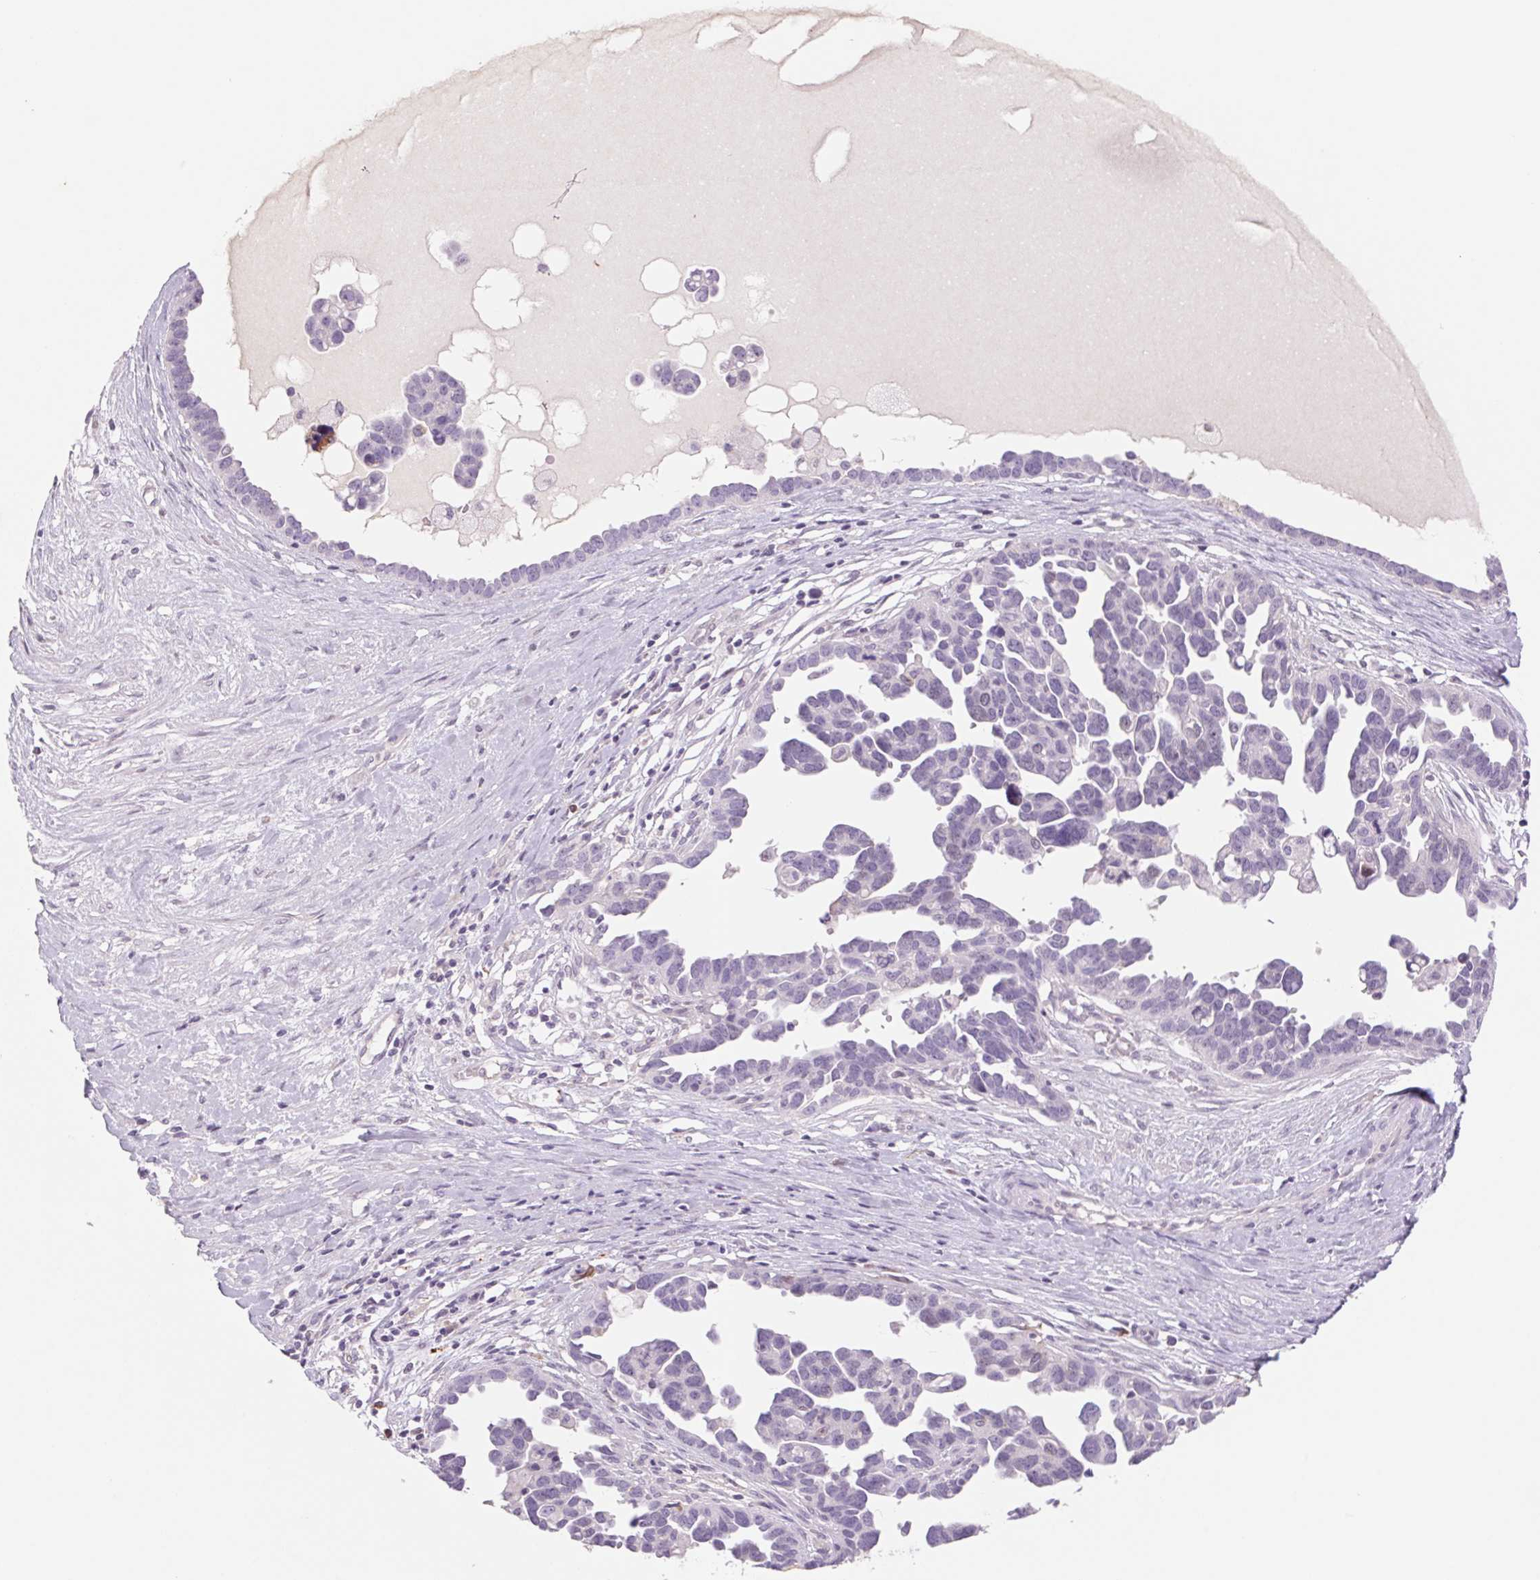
{"staining": {"intensity": "negative", "quantity": "none", "location": "none"}, "tissue": "ovarian cancer", "cell_type": "Tumor cells", "image_type": "cancer", "snomed": [{"axis": "morphology", "description": "Cystadenocarcinoma, serous, NOS"}, {"axis": "topography", "description": "Ovary"}], "caption": "This is an IHC image of human ovarian cancer. There is no expression in tumor cells.", "gene": "KRT1", "patient": {"sex": "female", "age": 54}}